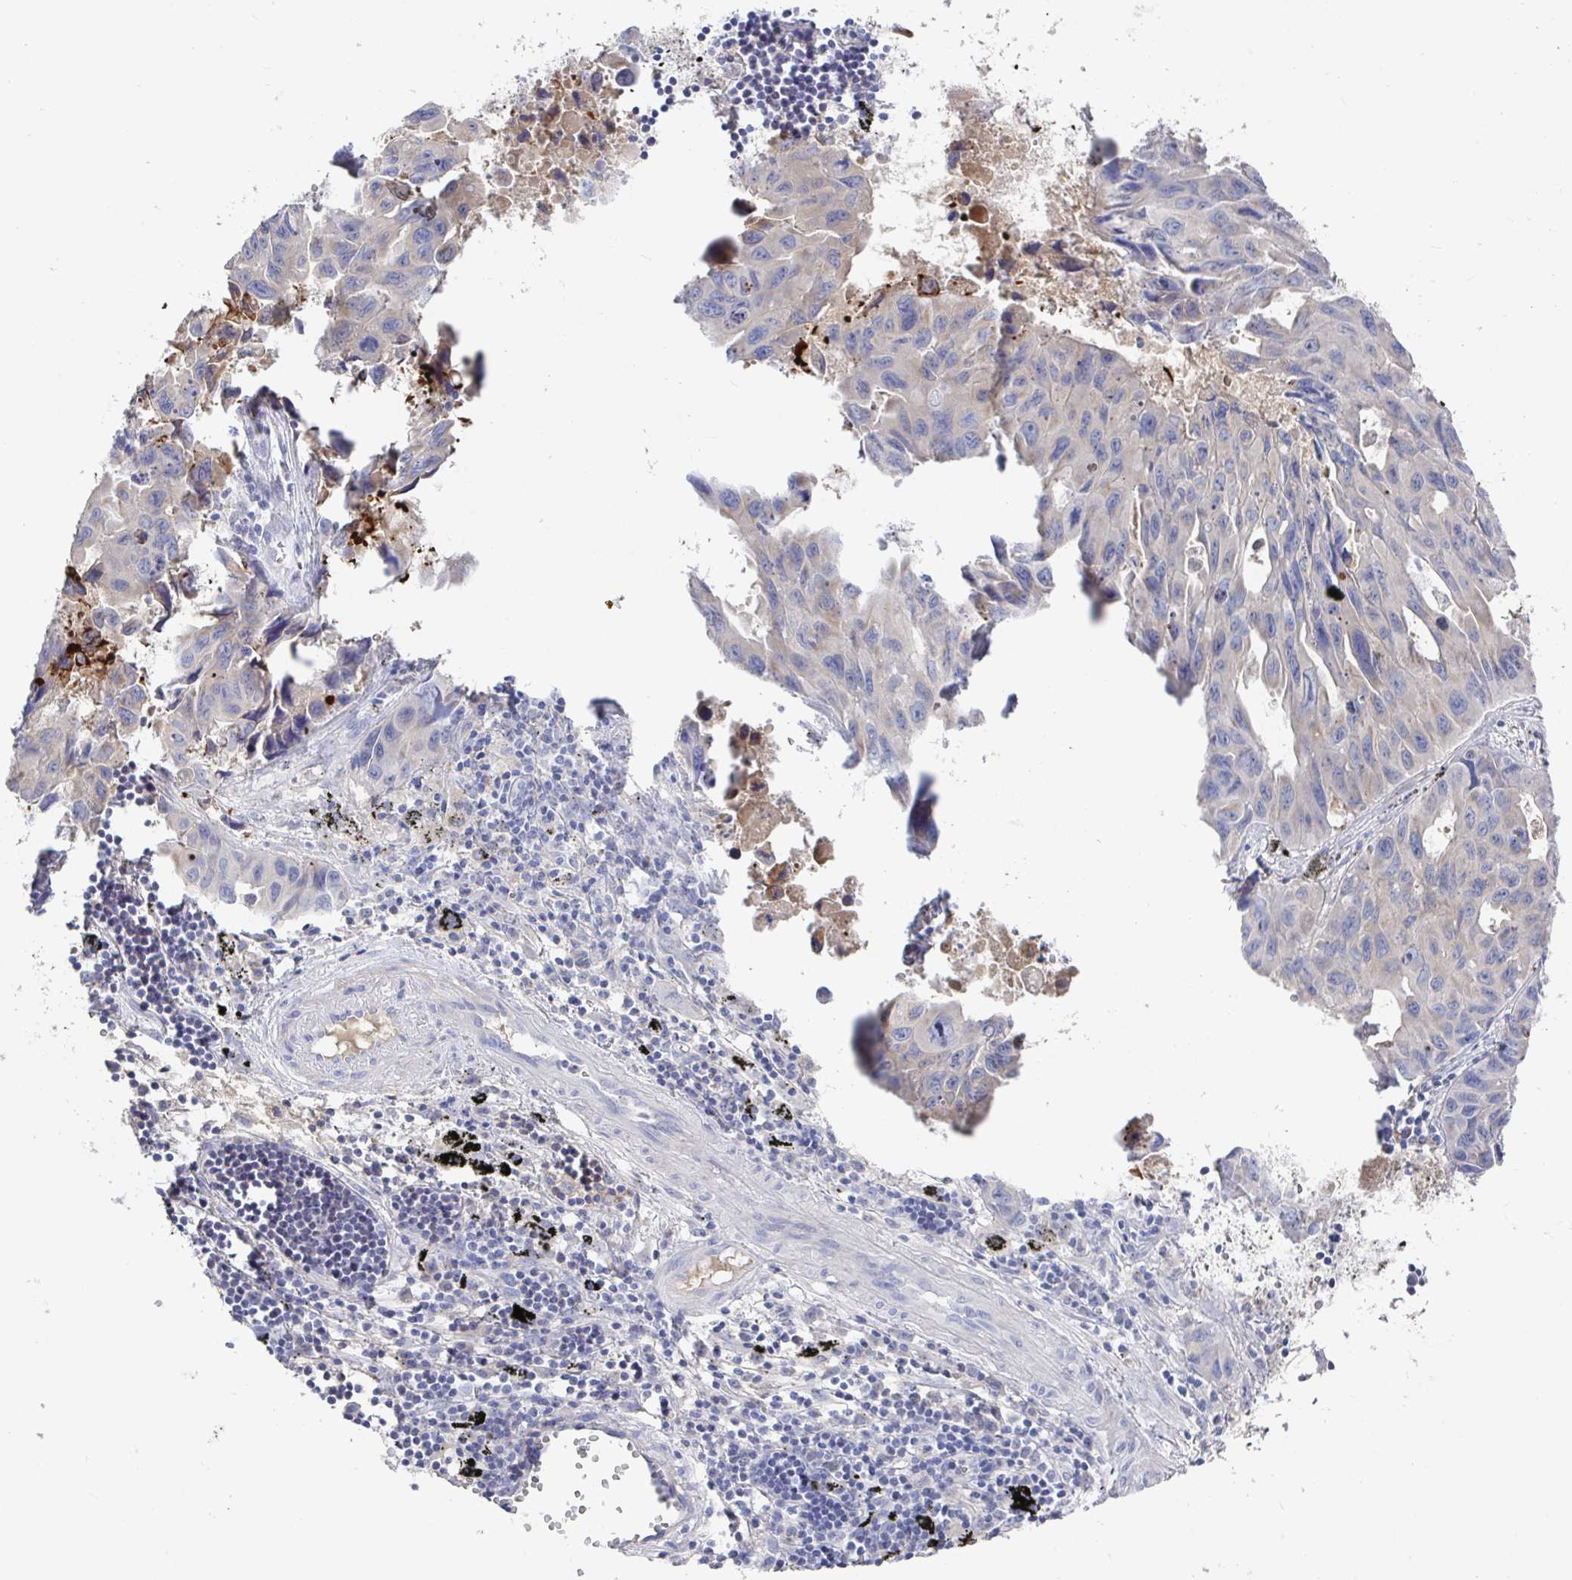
{"staining": {"intensity": "negative", "quantity": "none", "location": "none"}, "tissue": "lung cancer", "cell_type": "Tumor cells", "image_type": "cancer", "snomed": [{"axis": "morphology", "description": "Adenocarcinoma, NOS"}, {"axis": "topography", "description": "Lymph node"}, {"axis": "topography", "description": "Lung"}], "caption": "Immunohistochemical staining of human lung cancer (adenocarcinoma) displays no significant positivity in tumor cells.", "gene": "GPR148", "patient": {"sex": "male", "age": 64}}